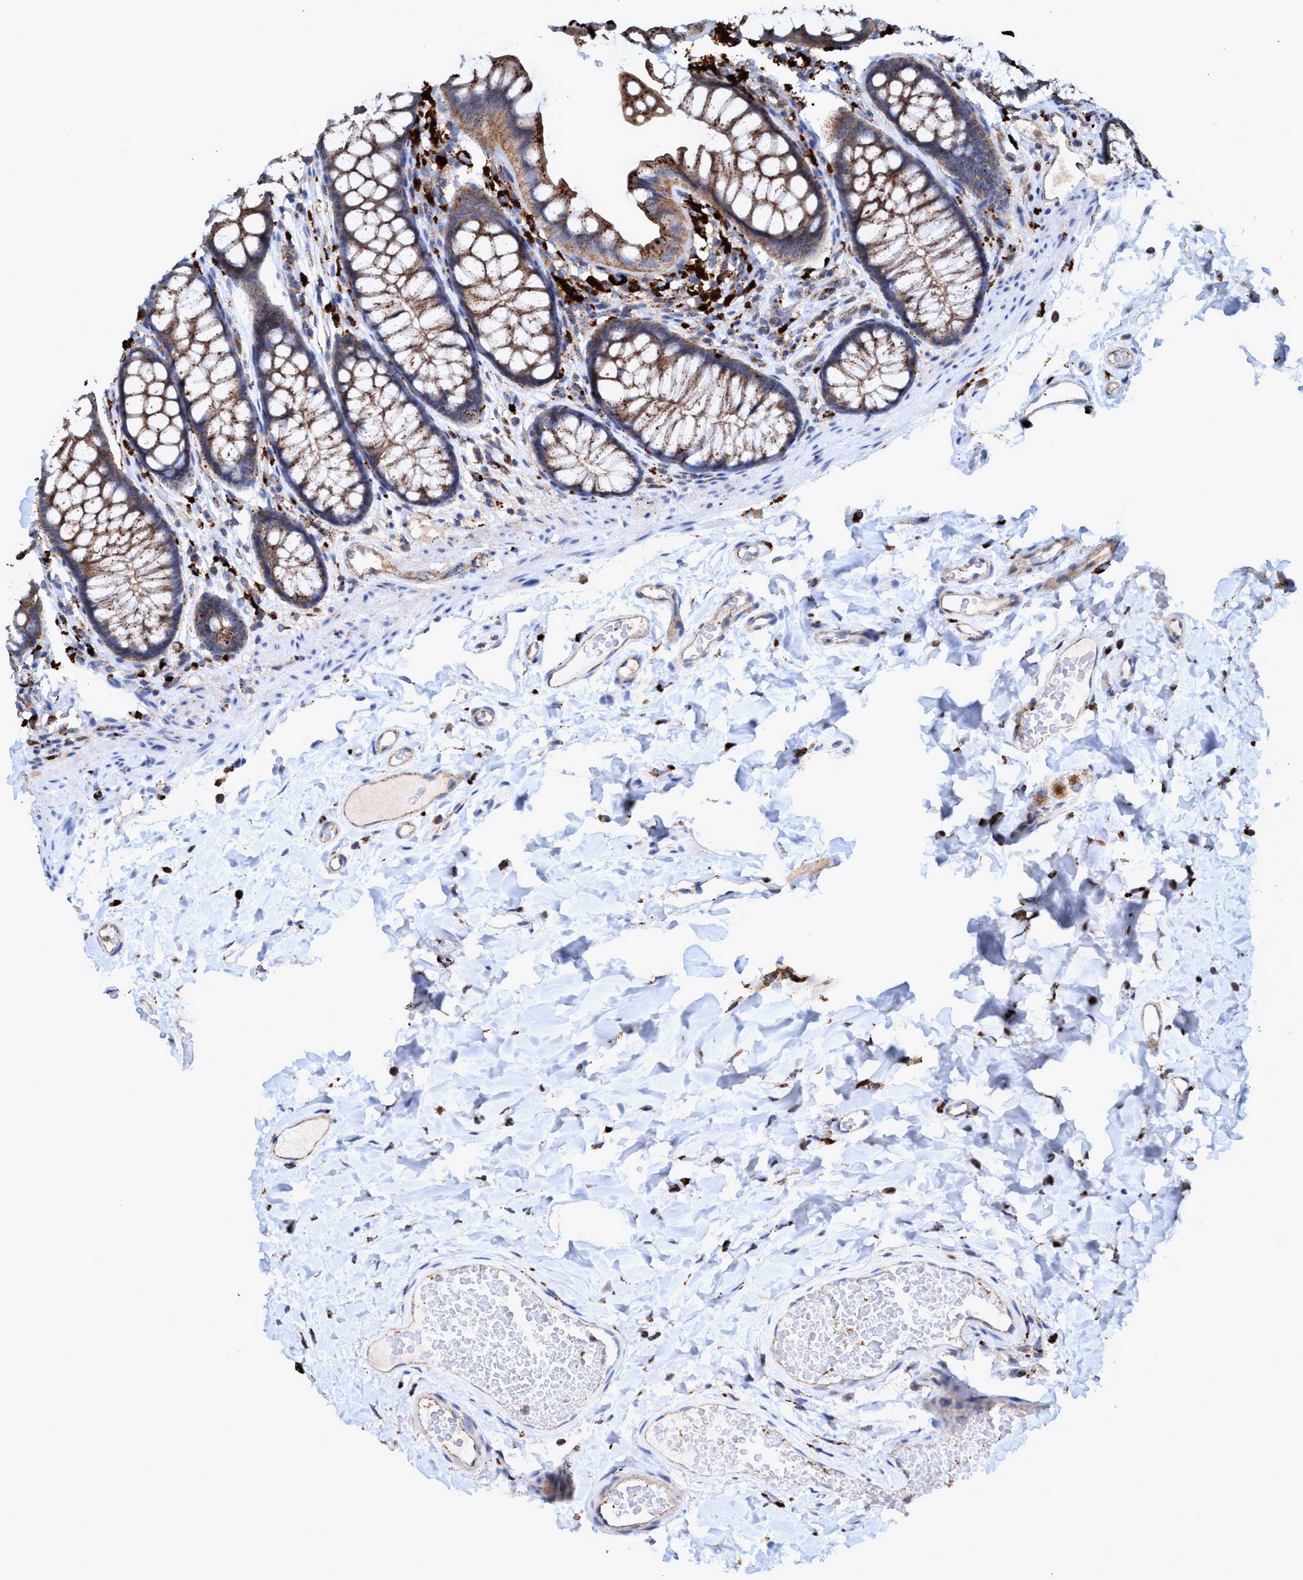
{"staining": {"intensity": "moderate", "quantity": ">75%", "location": "cytoplasmic/membranous"}, "tissue": "colon", "cell_type": "Endothelial cells", "image_type": "normal", "snomed": [{"axis": "morphology", "description": "Normal tissue, NOS"}, {"axis": "topography", "description": "Colon"}], "caption": "About >75% of endothelial cells in unremarkable human colon display moderate cytoplasmic/membranous protein expression as visualized by brown immunohistochemical staining.", "gene": "TRIM65", "patient": {"sex": "female", "age": 55}}